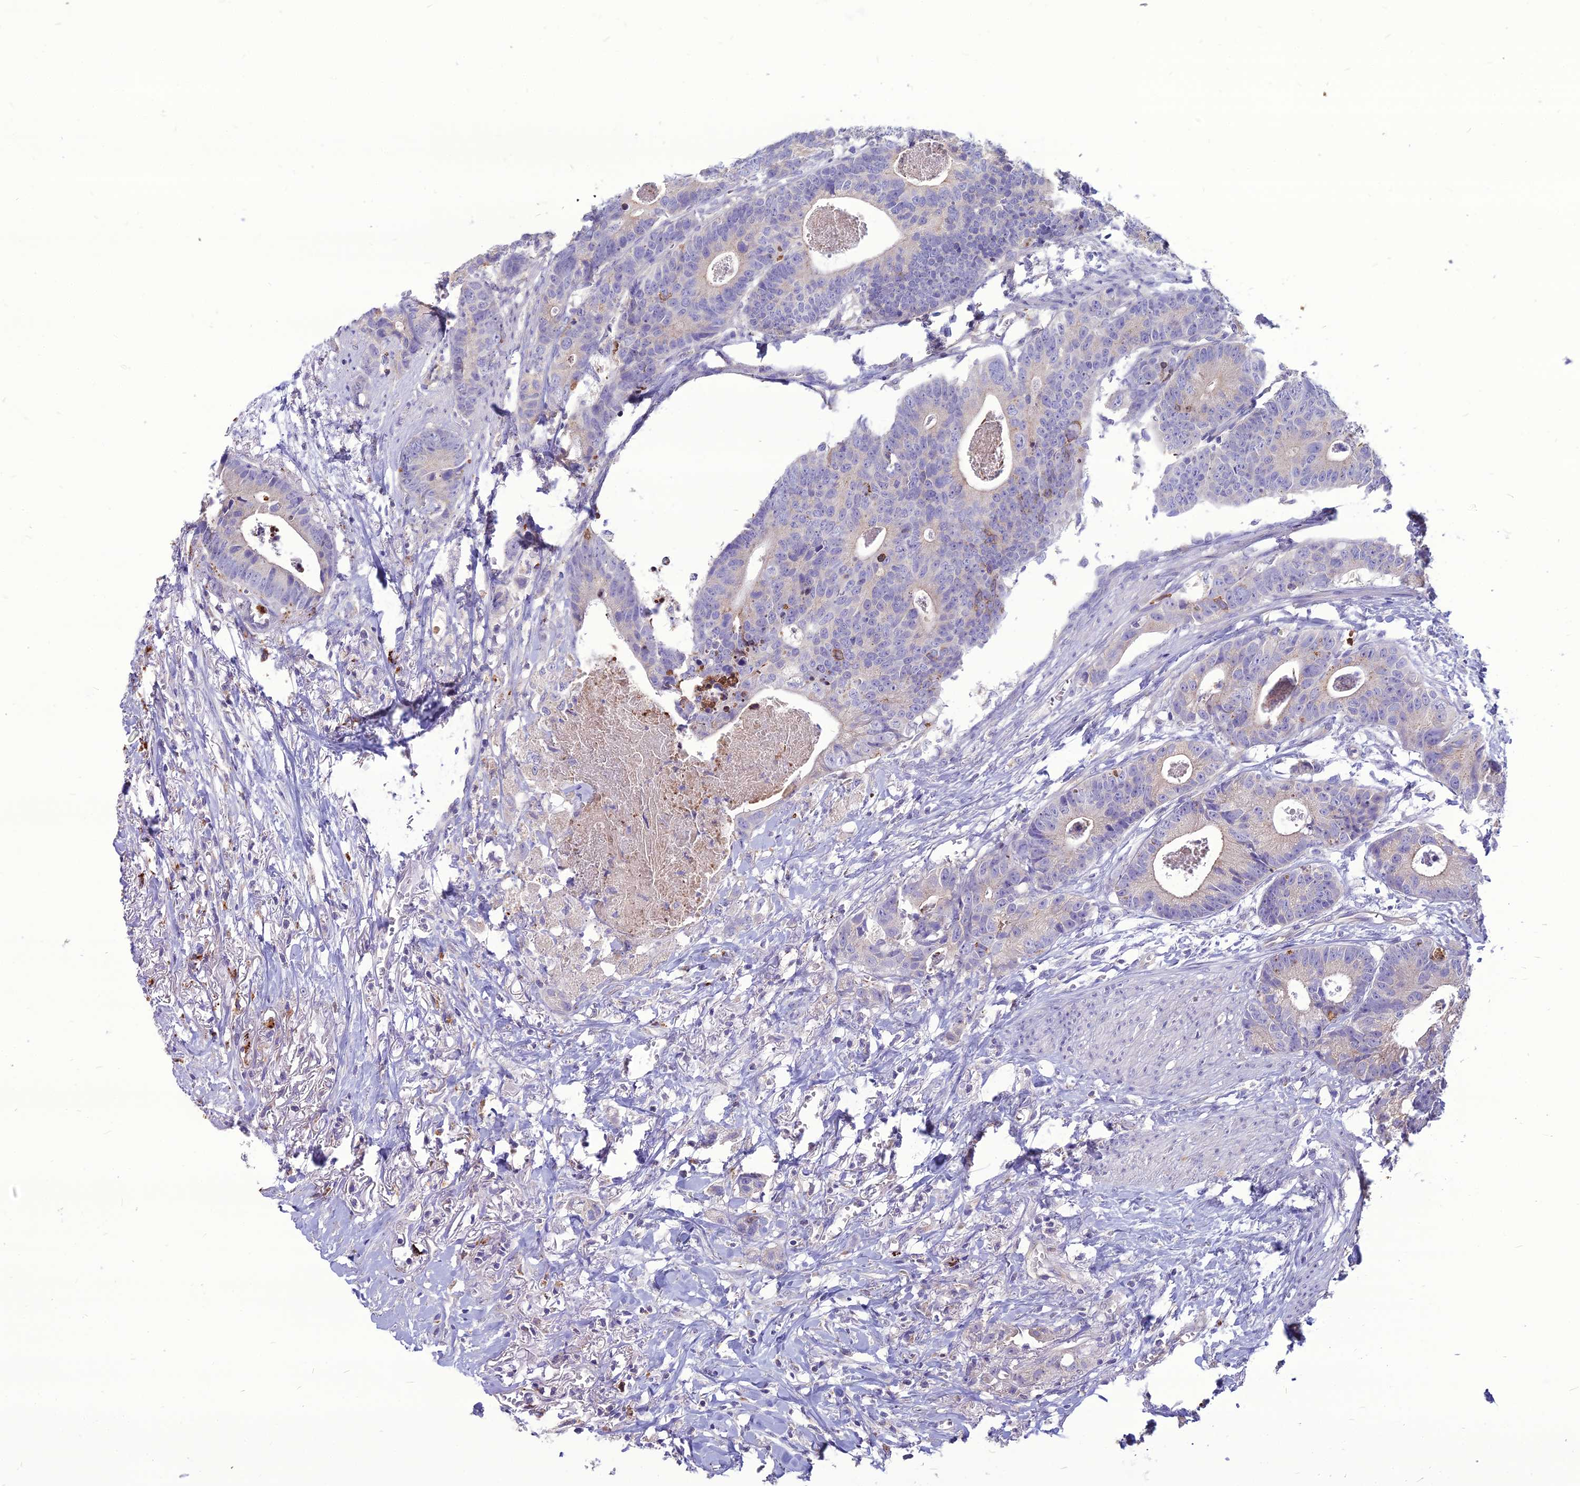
{"staining": {"intensity": "negative", "quantity": "none", "location": "none"}, "tissue": "colorectal cancer", "cell_type": "Tumor cells", "image_type": "cancer", "snomed": [{"axis": "morphology", "description": "Adenocarcinoma, NOS"}, {"axis": "topography", "description": "Colon"}], "caption": "A high-resolution micrograph shows immunohistochemistry (IHC) staining of colorectal adenocarcinoma, which exhibits no significant positivity in tumor cells.", "gene": "PCED1B", "patient": {"sex": "female", "age": 57}}